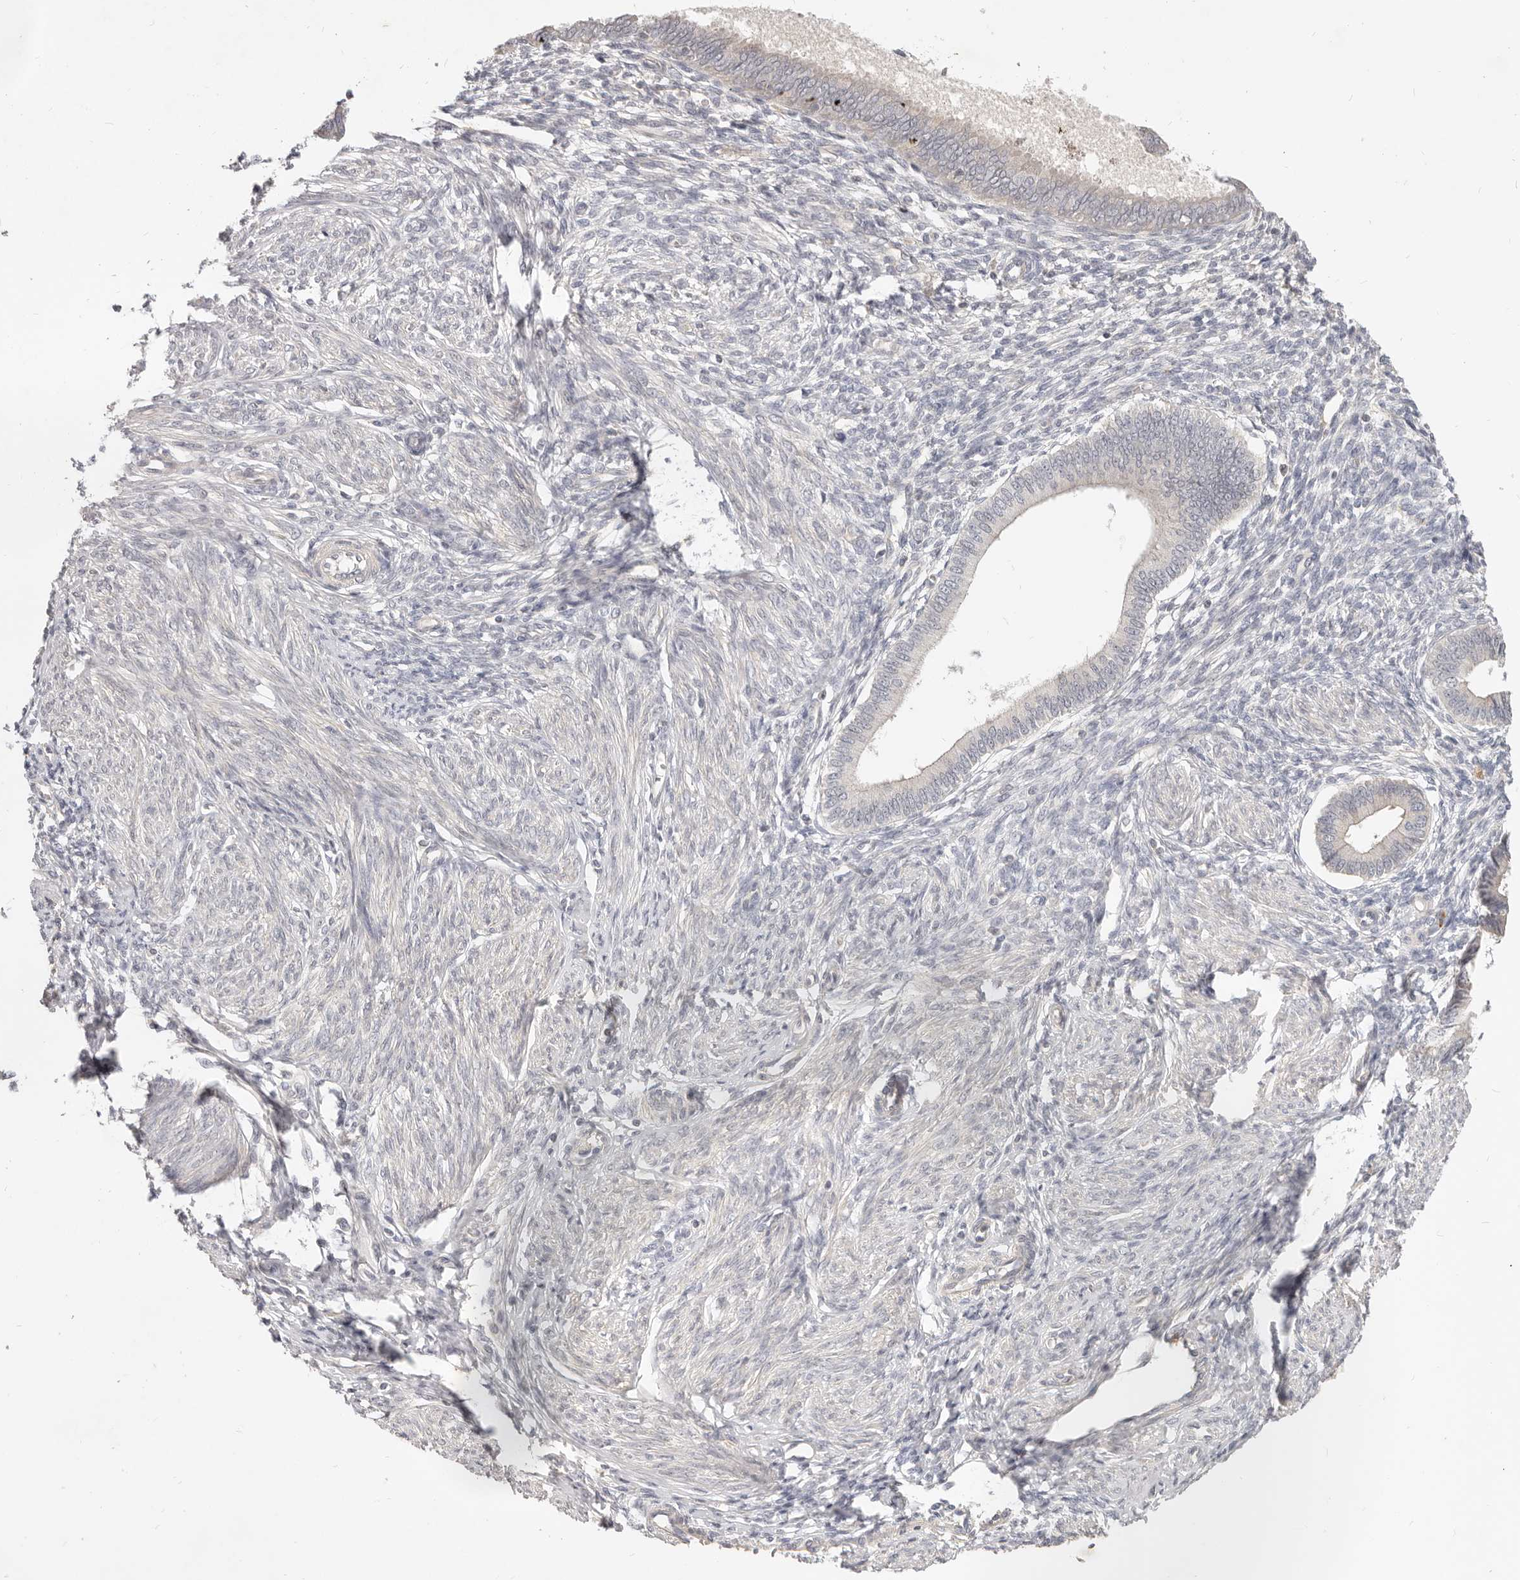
{"staining": {"intensity": "negative", "quantity": "none", "location": "none"}, "tissue": "endometrium", "cell_type": "Cells in endometrial stroma", "image_type": "normal", "snomed": [{"axis": "morphology", "description": "Normal tissue, NOS"}, {"axis": "topography", "description": "Endometrium"}], "caption": "Cells in endometrial stroma show no significant staining in unremarkable endometrium. Brightfield microscopy of immunohistochemistry (IHC) stained with DAB (3,3'-diaminobenzidine) (brown) and hematoxylin (blue), captured at high magnification.", "gene": "USP49", "patient": {"sex": "female", "age": 46}}